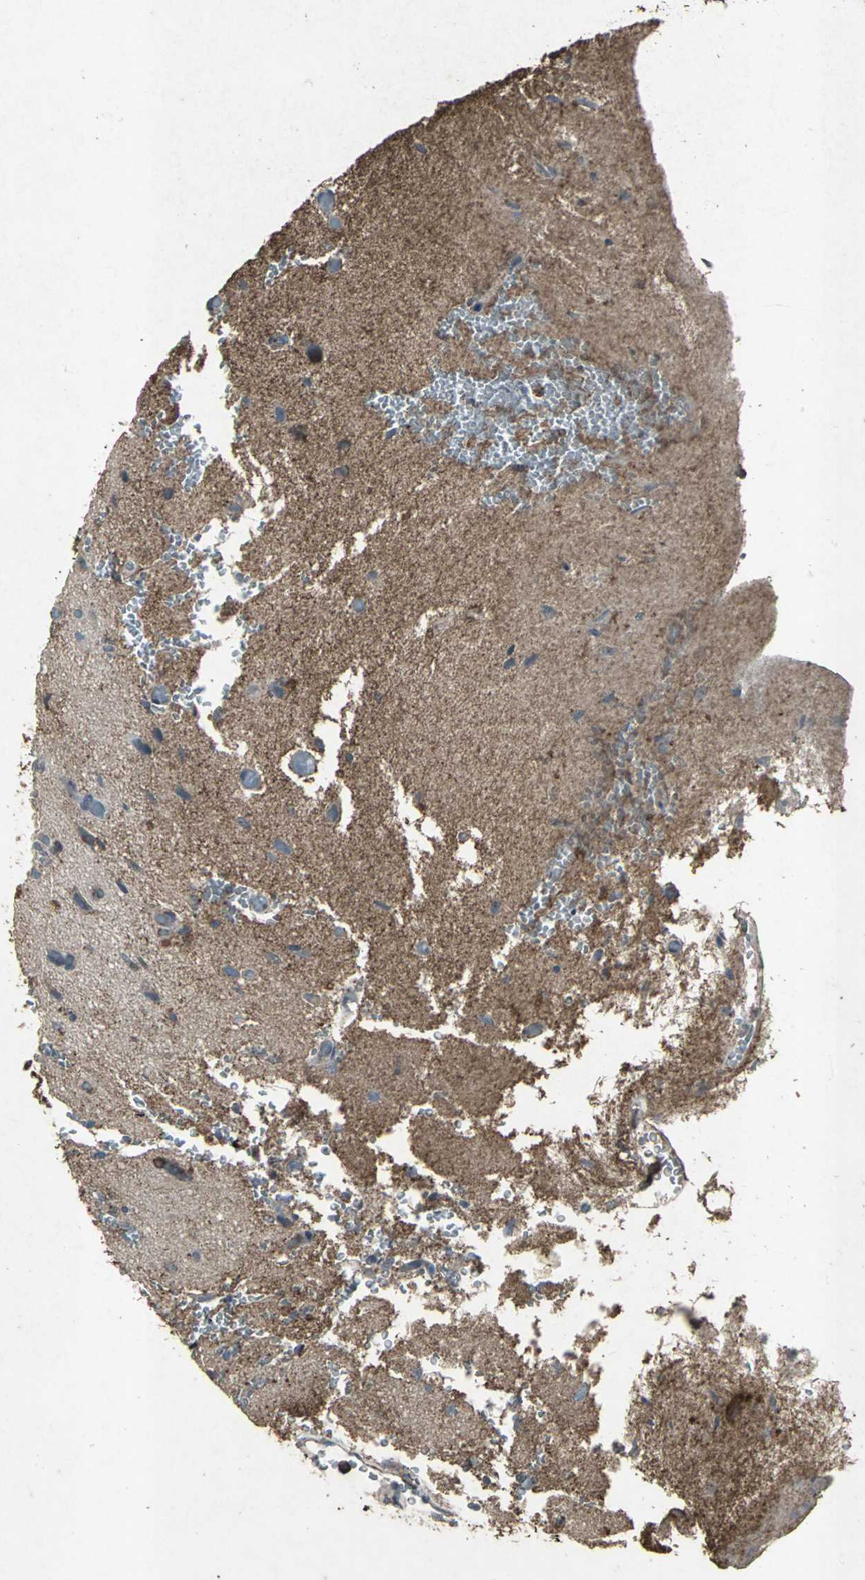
{"staining": {"intensity": "strong", "quantity": "25%-75%", "location": "cytoplasmic/membranous"}, "tissue": "glioma", "cell_type": "Tumor cells", "image_type": "cancer", "snomed": [{"axis": "morphology", "description": "Glioma, malignant, High grade"}, {"axis": "topography", "description": "Brain"}], "caption": "Tumor cells demonstrate high levels of strong cytoplasmic/membranous staining in approximately 25%-75% of cells in human glioma.", "gene": "CCR9", "patient": {"sex": "male", "age": 47}}